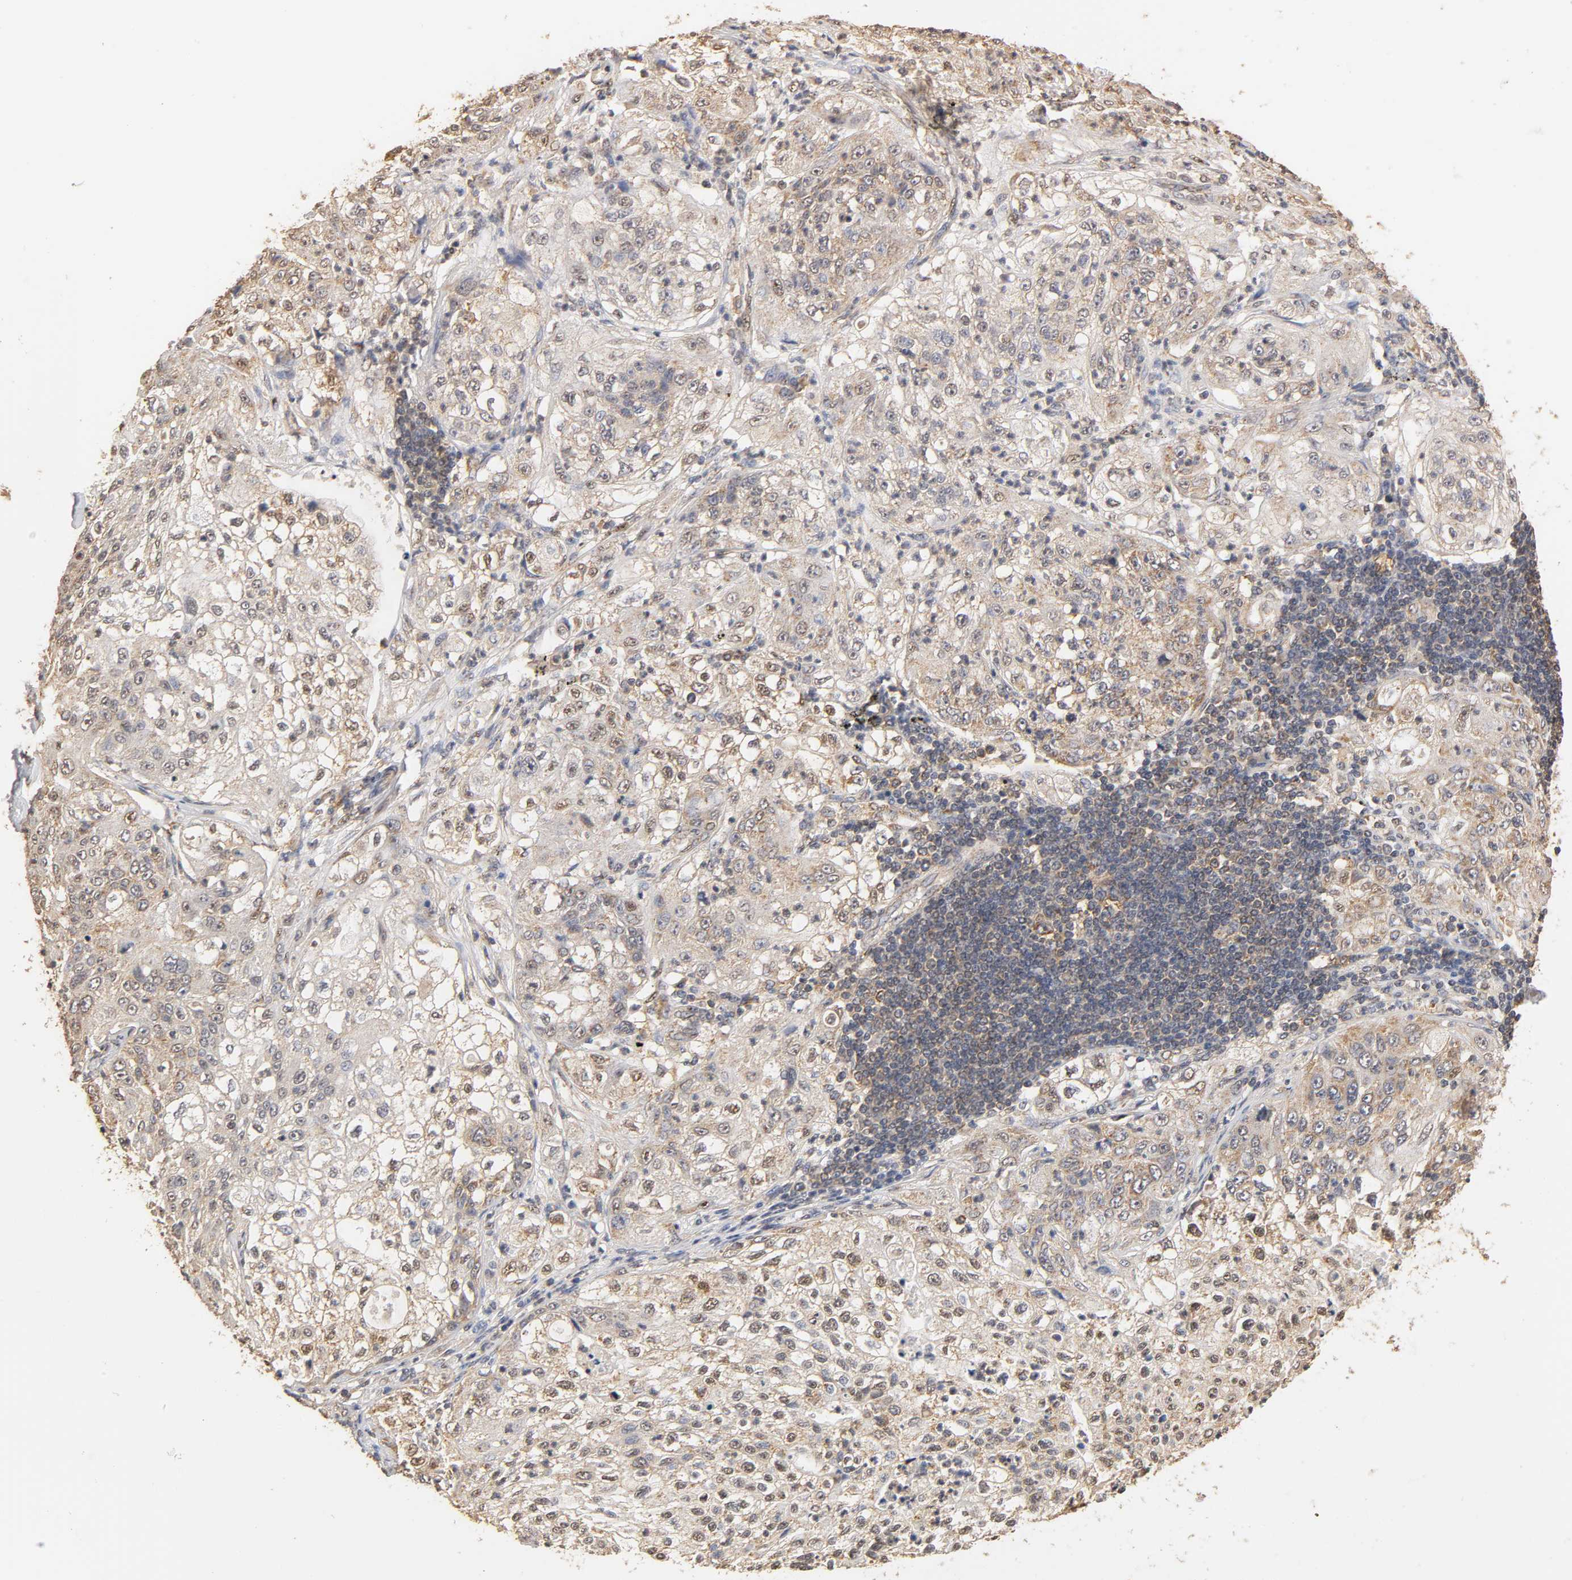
{"staining": {"intensity": "weak", "quantity": "<25%", "location": "cytoplasmic/membranous"}, "tissue": "lung cancer", "cell_type": "Tumor cells", "image_type": "cancer", "snomed": [{"axis": "morphology", "description": "Inflammation, NOS"}, {"axis": "morphology", "description": "Squamous cell carcinoma, NOS"}, {"axis": "topography", "description": "Lymph node"}, {"axis": "topography", "description": "Soft tissue"}, {"axis": "topography", "description": "Lung"}], "caption": "The photomicrograph demonstrates no significant positivity in tumor cells of squamous cell carcinoma (lung).", "gene": "PKN1", "patient": {"sex": "male", "age": 66}}